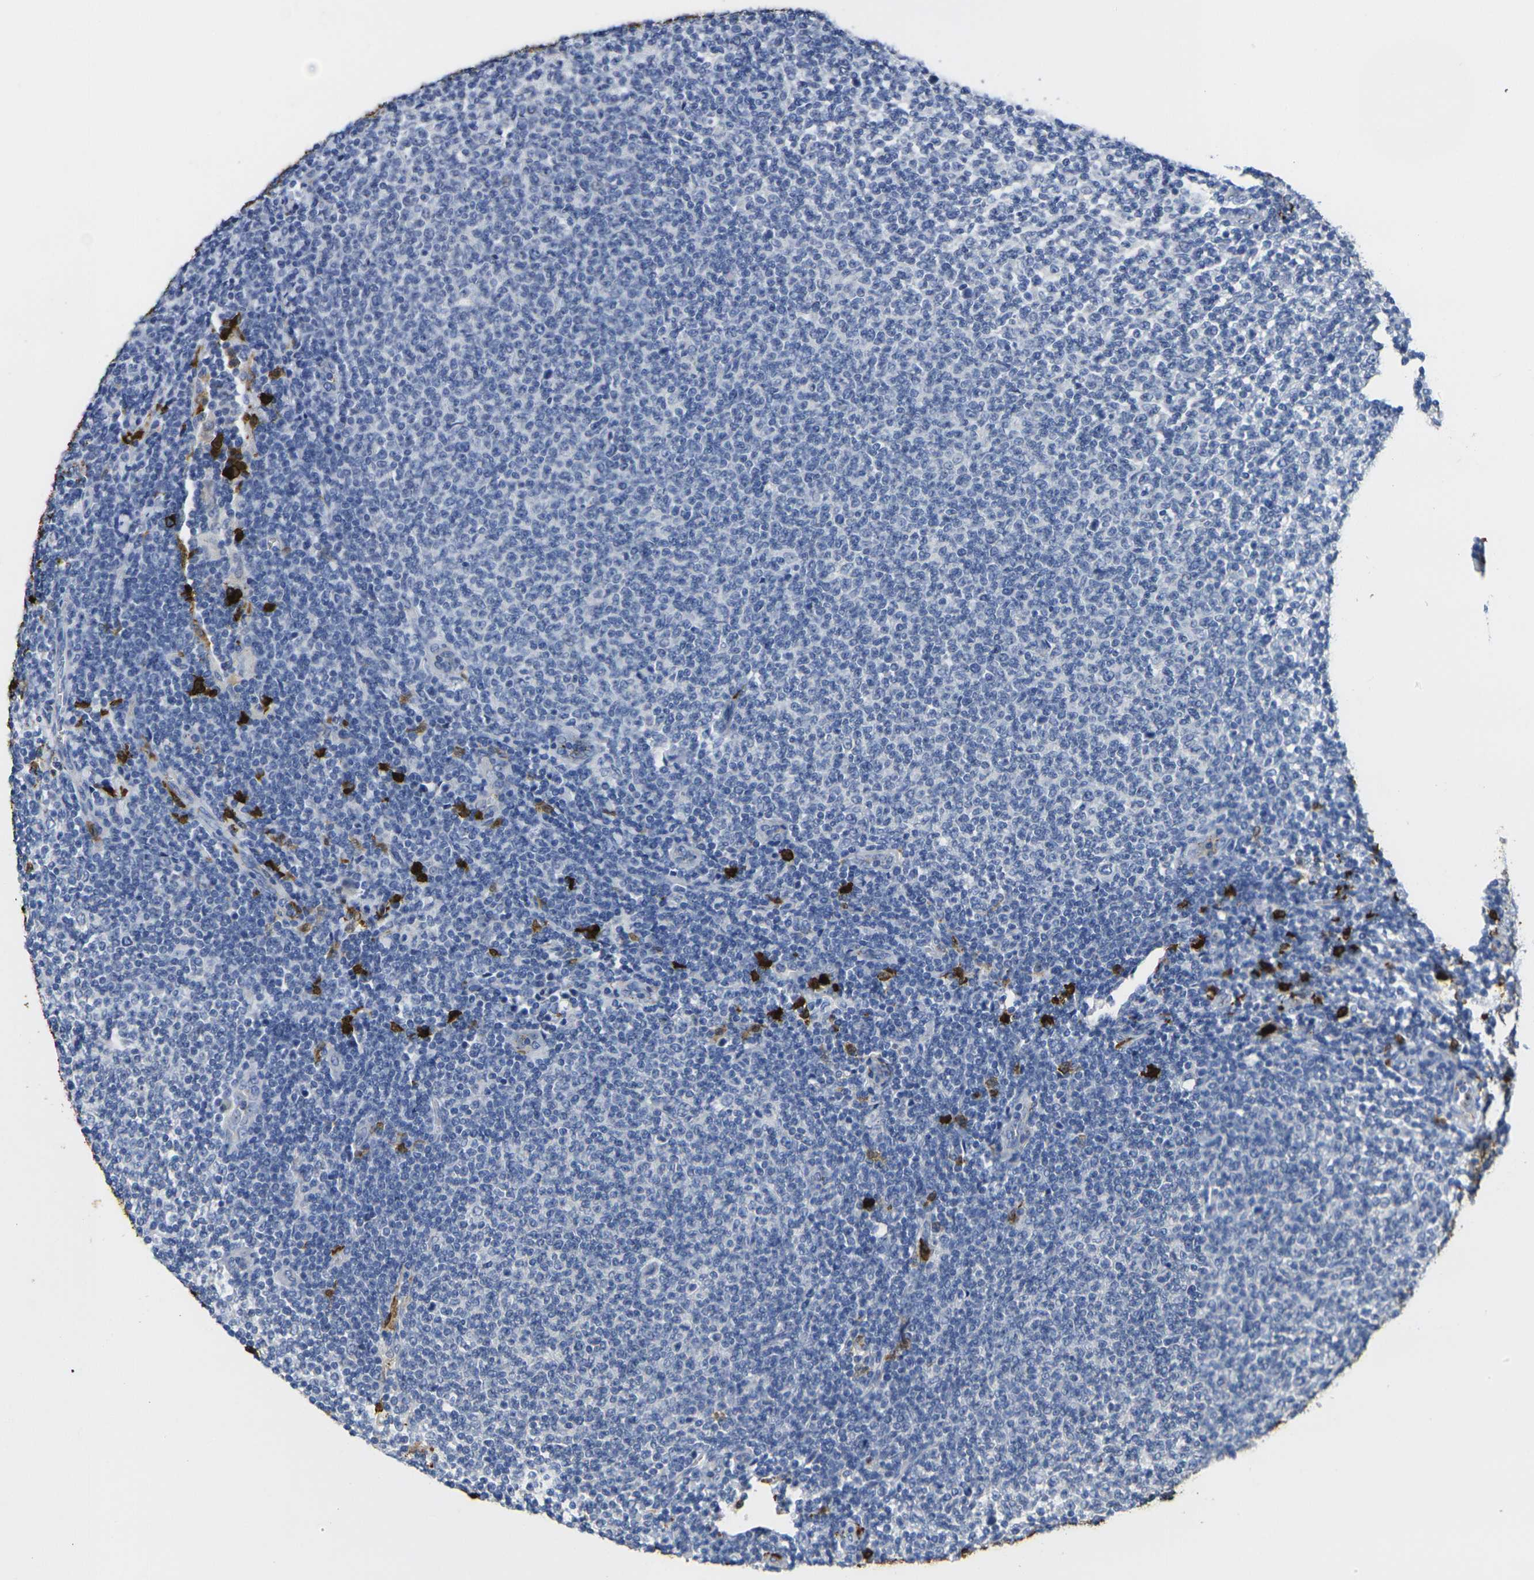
{"staining": {"intensity": "negative", "quantity": "none", "location": "none"}, "tissue": "lymphoma", "cell_type": "Tumor cells", "image_type": "cancer", "snomed": [{"axis": "morphology", "description": "Malignant lymphoma, non-Hodgkin's type, Low grade"}, {"axis": "topography", "description": "Lymph node"}], "caption": "Tumor cells are negative for brown protein staining in low-grade malignant lymphoma, non-Hodgkin's type. Brightfield microscopy of immunohistochemistry stained with DAB (brown) and hematoxylin (blue), captured at high magnification.", "gene": "S100A9", "patient": {"sex": "male", "age": 66}}